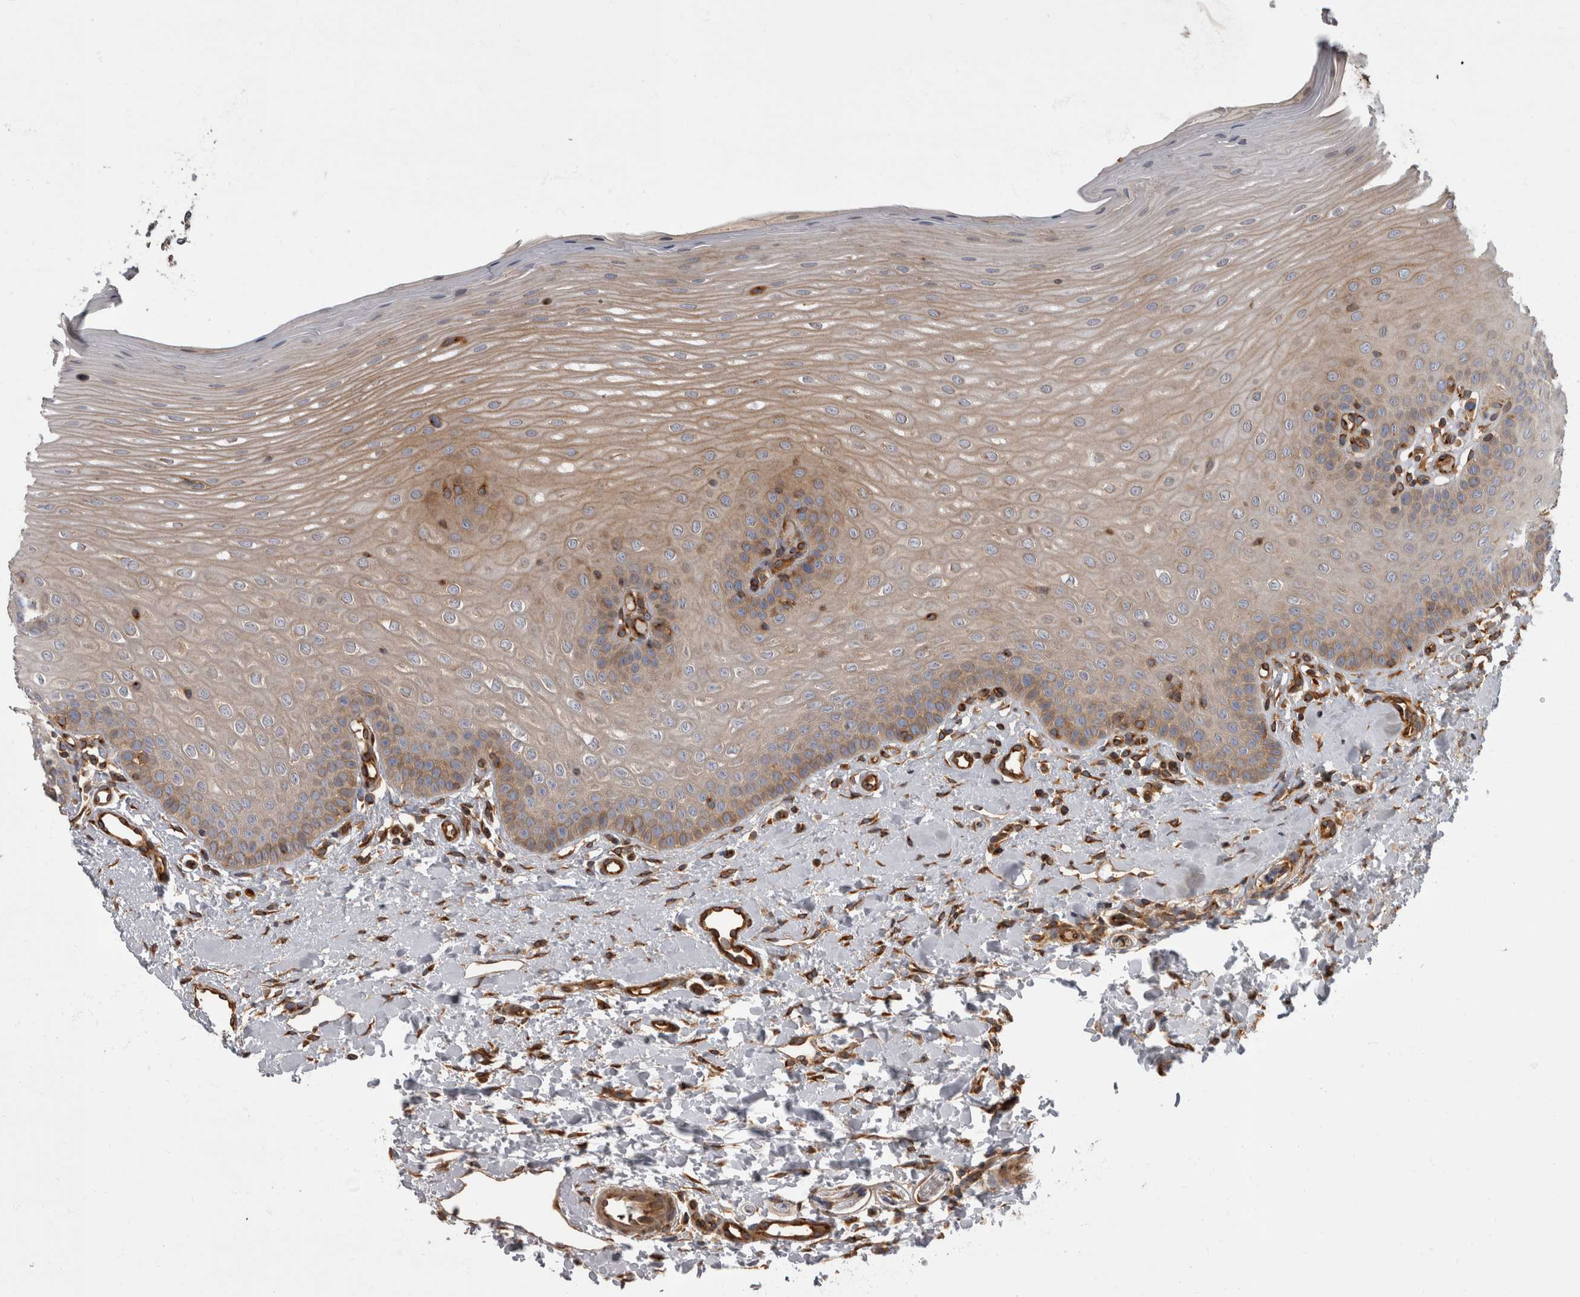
{"staining": {"intensity": "moderate", "quantity": "25%-75%", "location": "cytoplasmic/membranous"}, "tissue": "oral mucosa", "cell_type": "Squamous epithelial cells", "image_type": "normal", "snomed": [{"axis": "morphology", "description": "Normal tissue, NOS"}, {"axis": "topography", "description": "Oral tissue"}], "caption": "Protein analysis of unremarkable oral mucosa reveals moderate cytoplasmic/membranous expression in approximately 25%-75% of squamous epithelial cells. The protein of interest is stained brown, and the nuclei are stained in blue (DAB (3,3'-diaminobenzidine) IHC with brightfield microscopy, high magnification).", "gene": "HOOK3", "patient": {"sex": "female", "age": 39}}